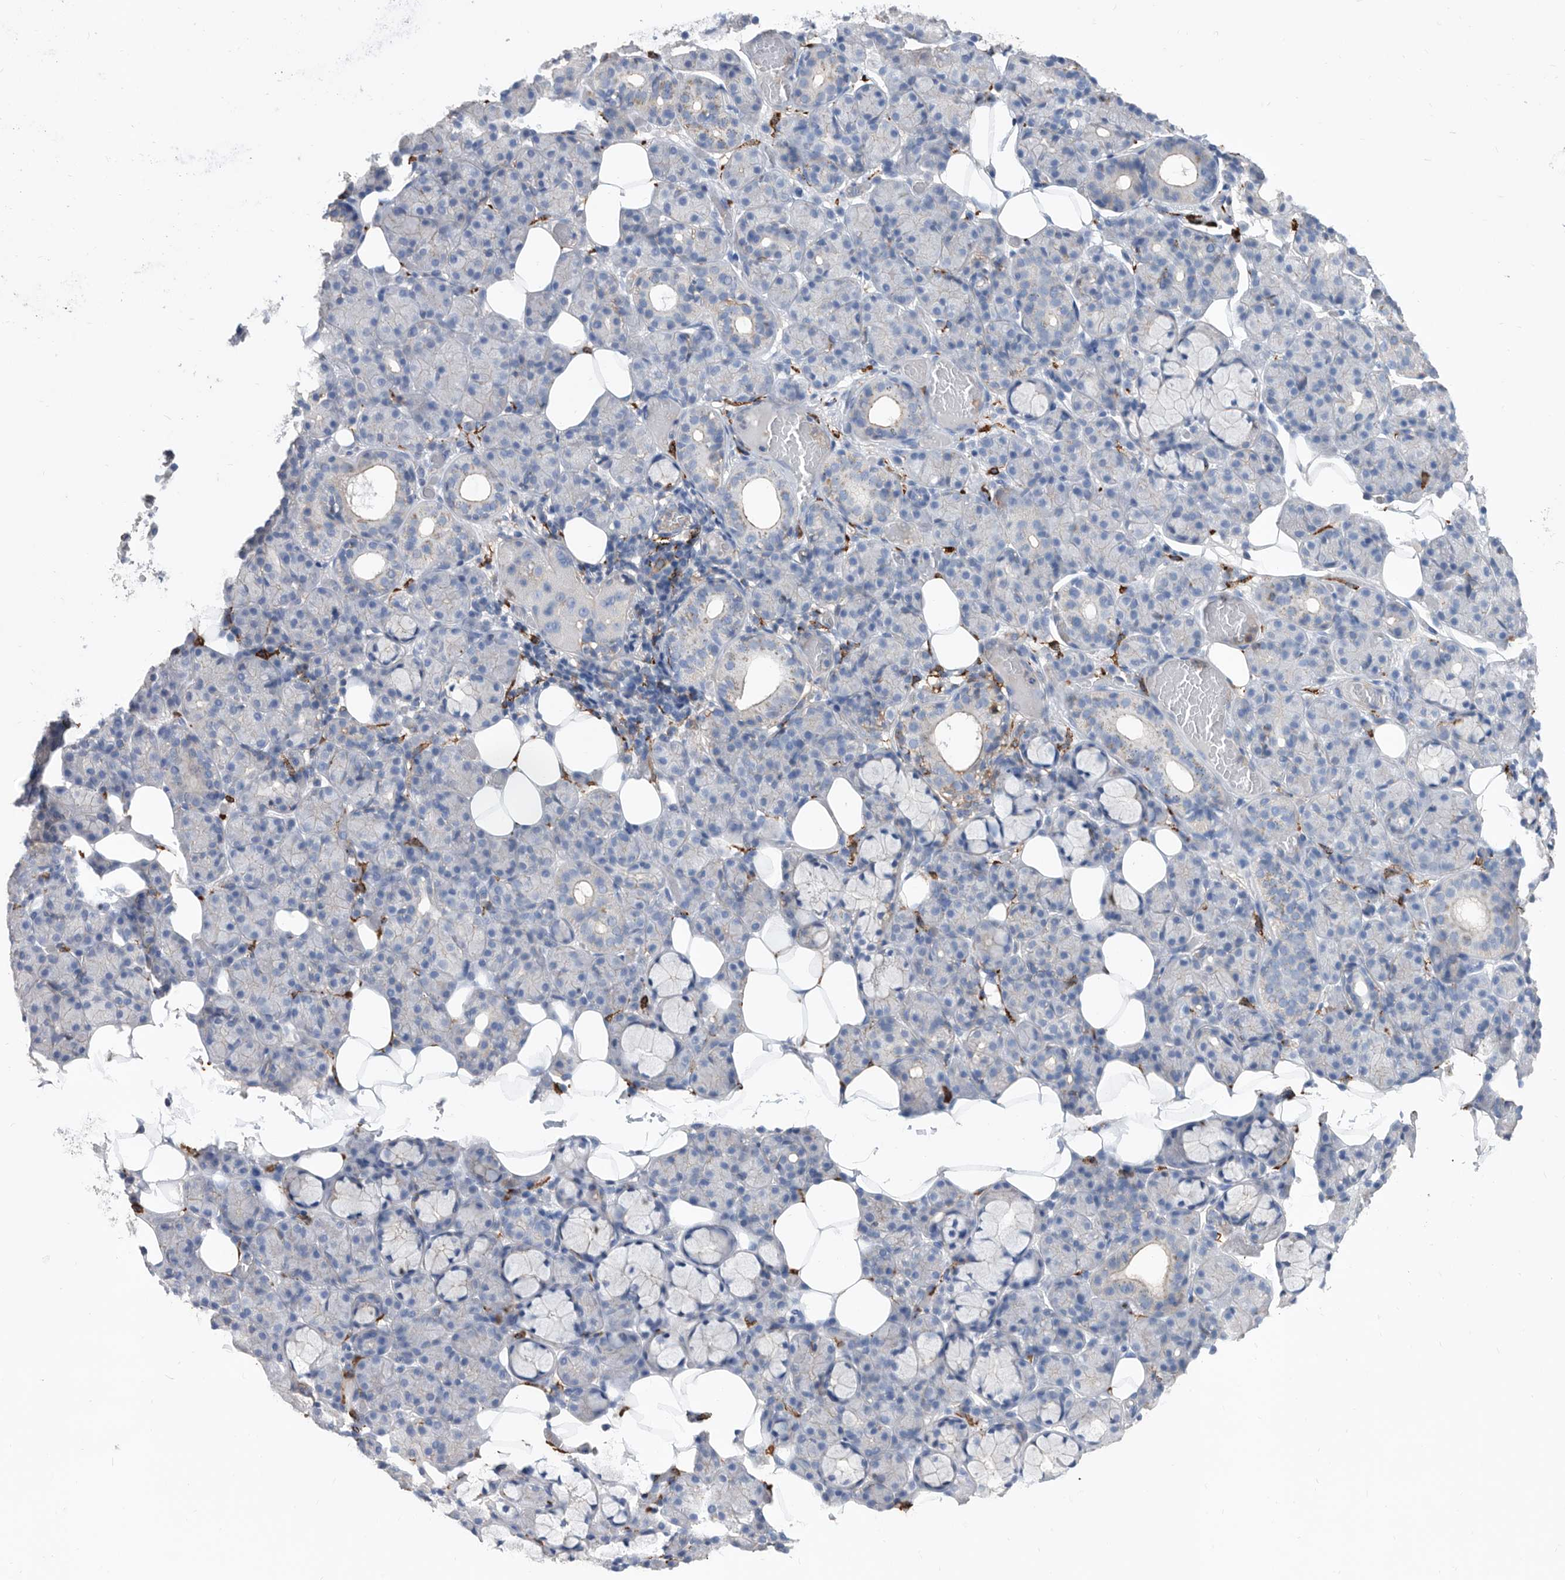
{"staining": {"intensity": "negative", "quantity": "none", "location": "none"}, "tissue": "salivary gland", "cell_type": "Glandular cells", "image_type": "normal", "snomed": [{"axis": "morphology", "description": "Normal tissue, NOS"}, {"axis": "topography", "description": "Salivary gland"}], "caption": "IHC image of benign human salivary gland stained for a protein (brown), which exhibits no positivity in glandular cells.", "gene": "MS4A4A", "patient": {"sex": "male", "age": 63}}